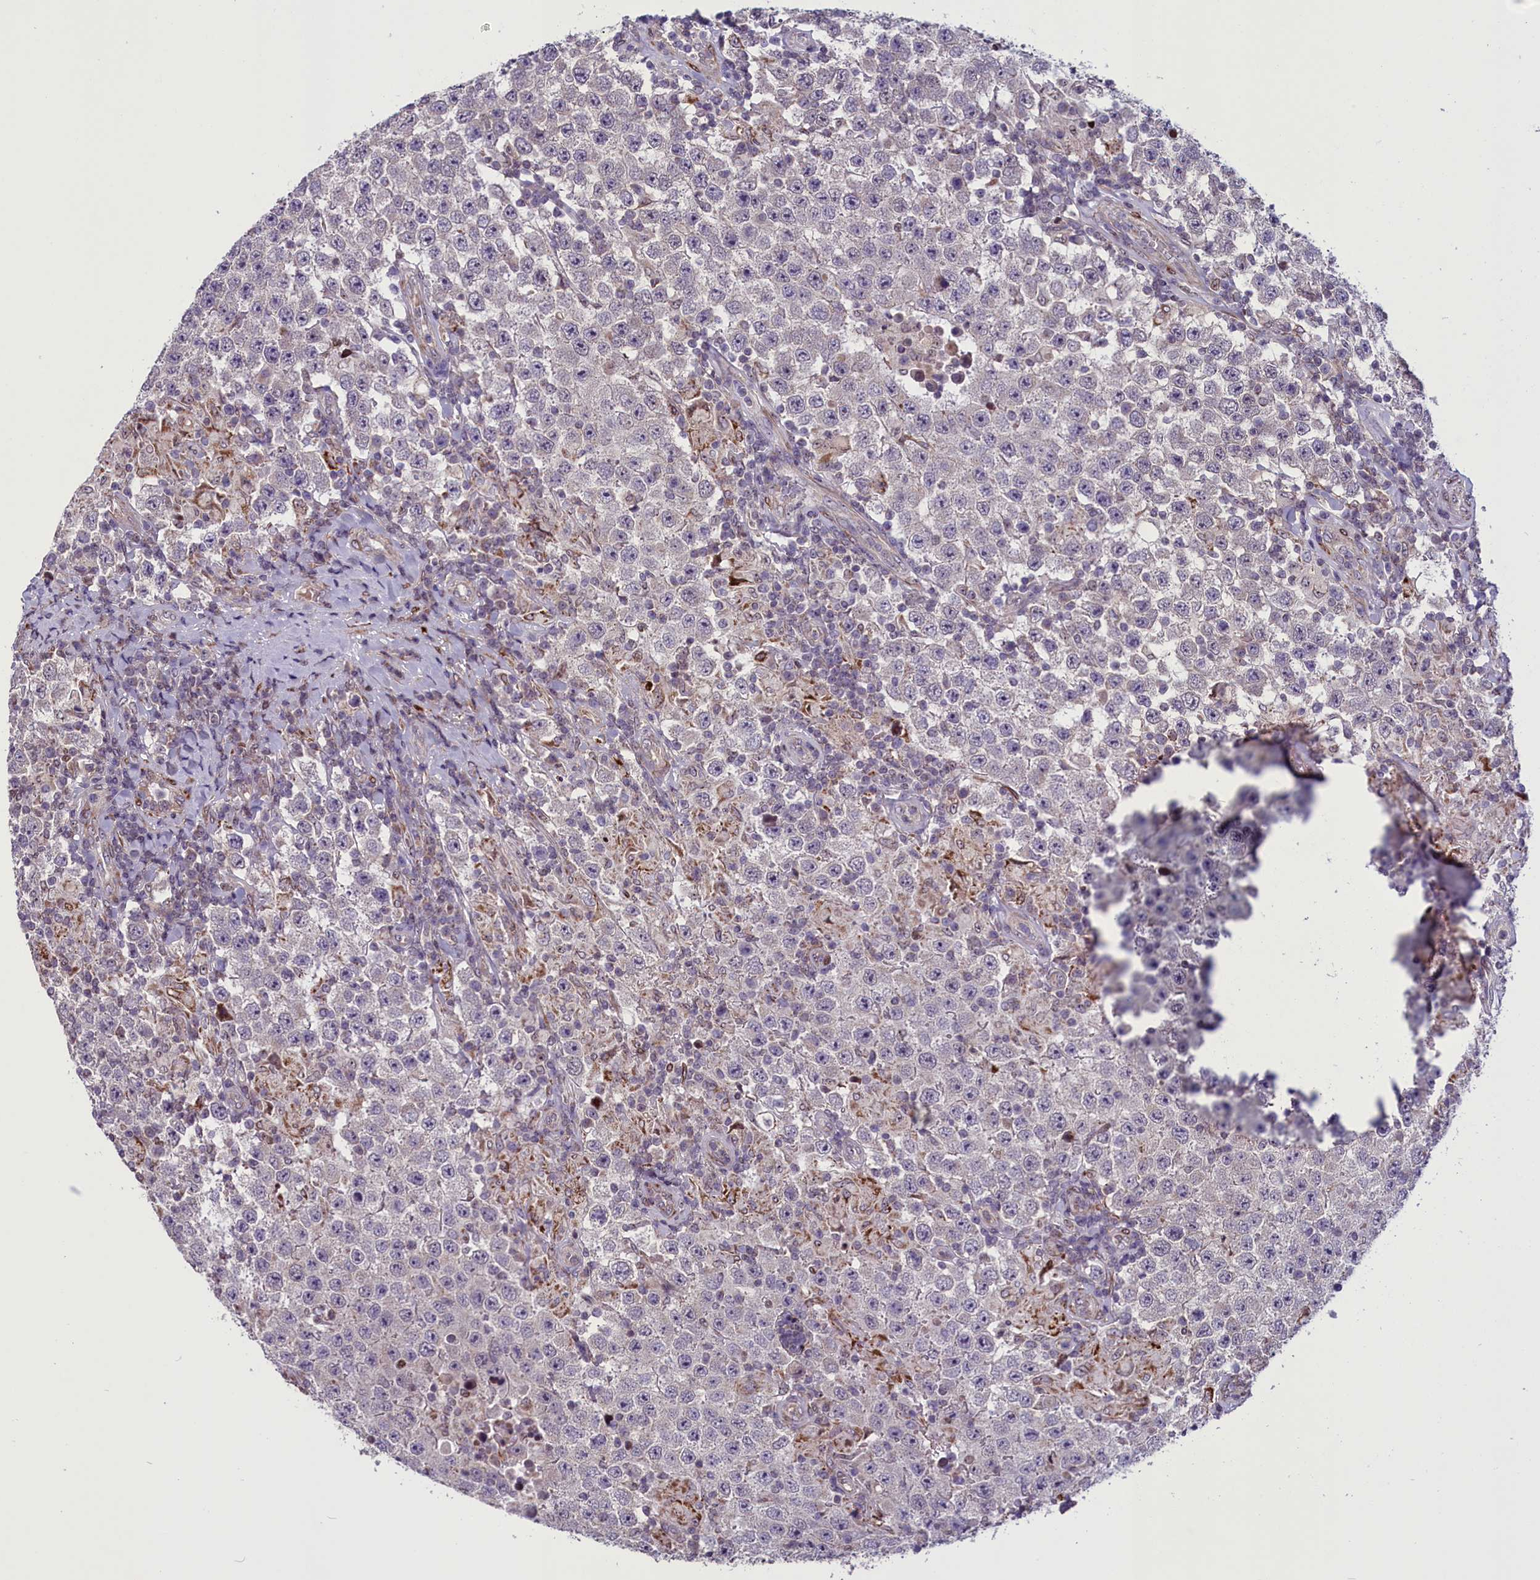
{"staining": {"intensity": "negative", "quantity": "none", "location": "none"}, "tissue": "testis cancer", "cell_type": "Tumor cells", "image_type": "cancer", "snomed": [{"axis": "morphology", "description": "Normal tissue, NOS"}, {"axis": "morphology", "description": "Urothelial carcinoma, High grade"}, {"axis": "morphology", "description": "Seminoma, NOS"}, {"axis": "morphology", "description": "Carcinoma, Embryonal, NOS"}, {"axis": "topography", "description": "Urinary bladder"}, {"axis": "topography", "description": "Testis"}], "caption": "DAB immunohistochemical staining of human urothelial carcinoma (high-grade) (testis) reveals no significant staining in tumor cells.", "gene": "MIEF2", "patient": {"sex": "male", "age": 41}}